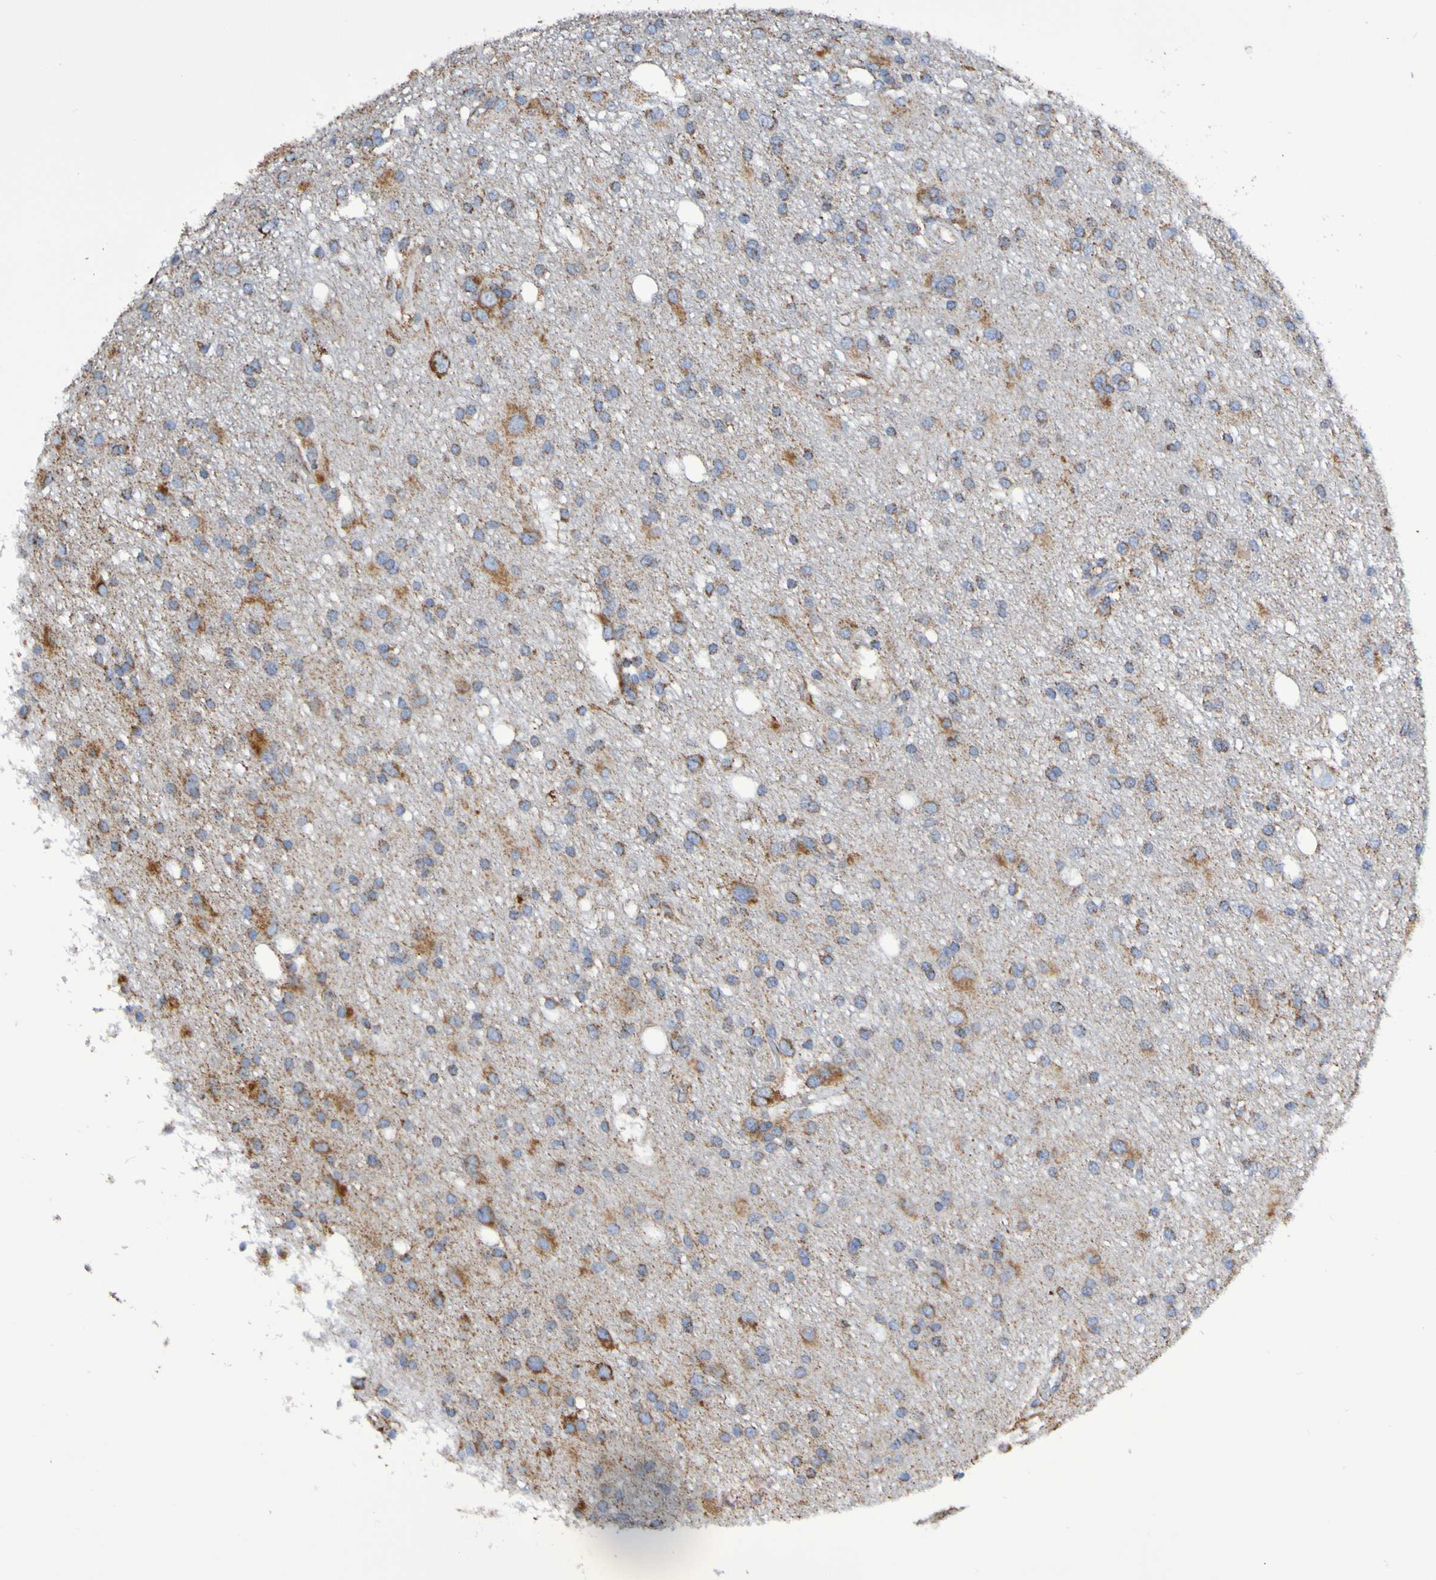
{"staining": {"intensity": "moderate", "quantity": "25%-75%", "location": "cytoplasmic/membranous"}, "tissue": "glioma", "cell_type": "Tumor cells", "image_type": "cancer", "snomed": [{"axis": "morphology", "description": "Glioma, malignant, High grade"}, {"axis": "topography", "description": "Brain"}], "caption": "Immunohistochemistry histopathology image of human glioma stained for a protein (brown), which demonstrates medium levels of moderate cytoplasmic/membranous expression in about 25%-75% of tumor cells.", "gene": "IL18R1", "patient": {"sex": "female", "age": 59}}